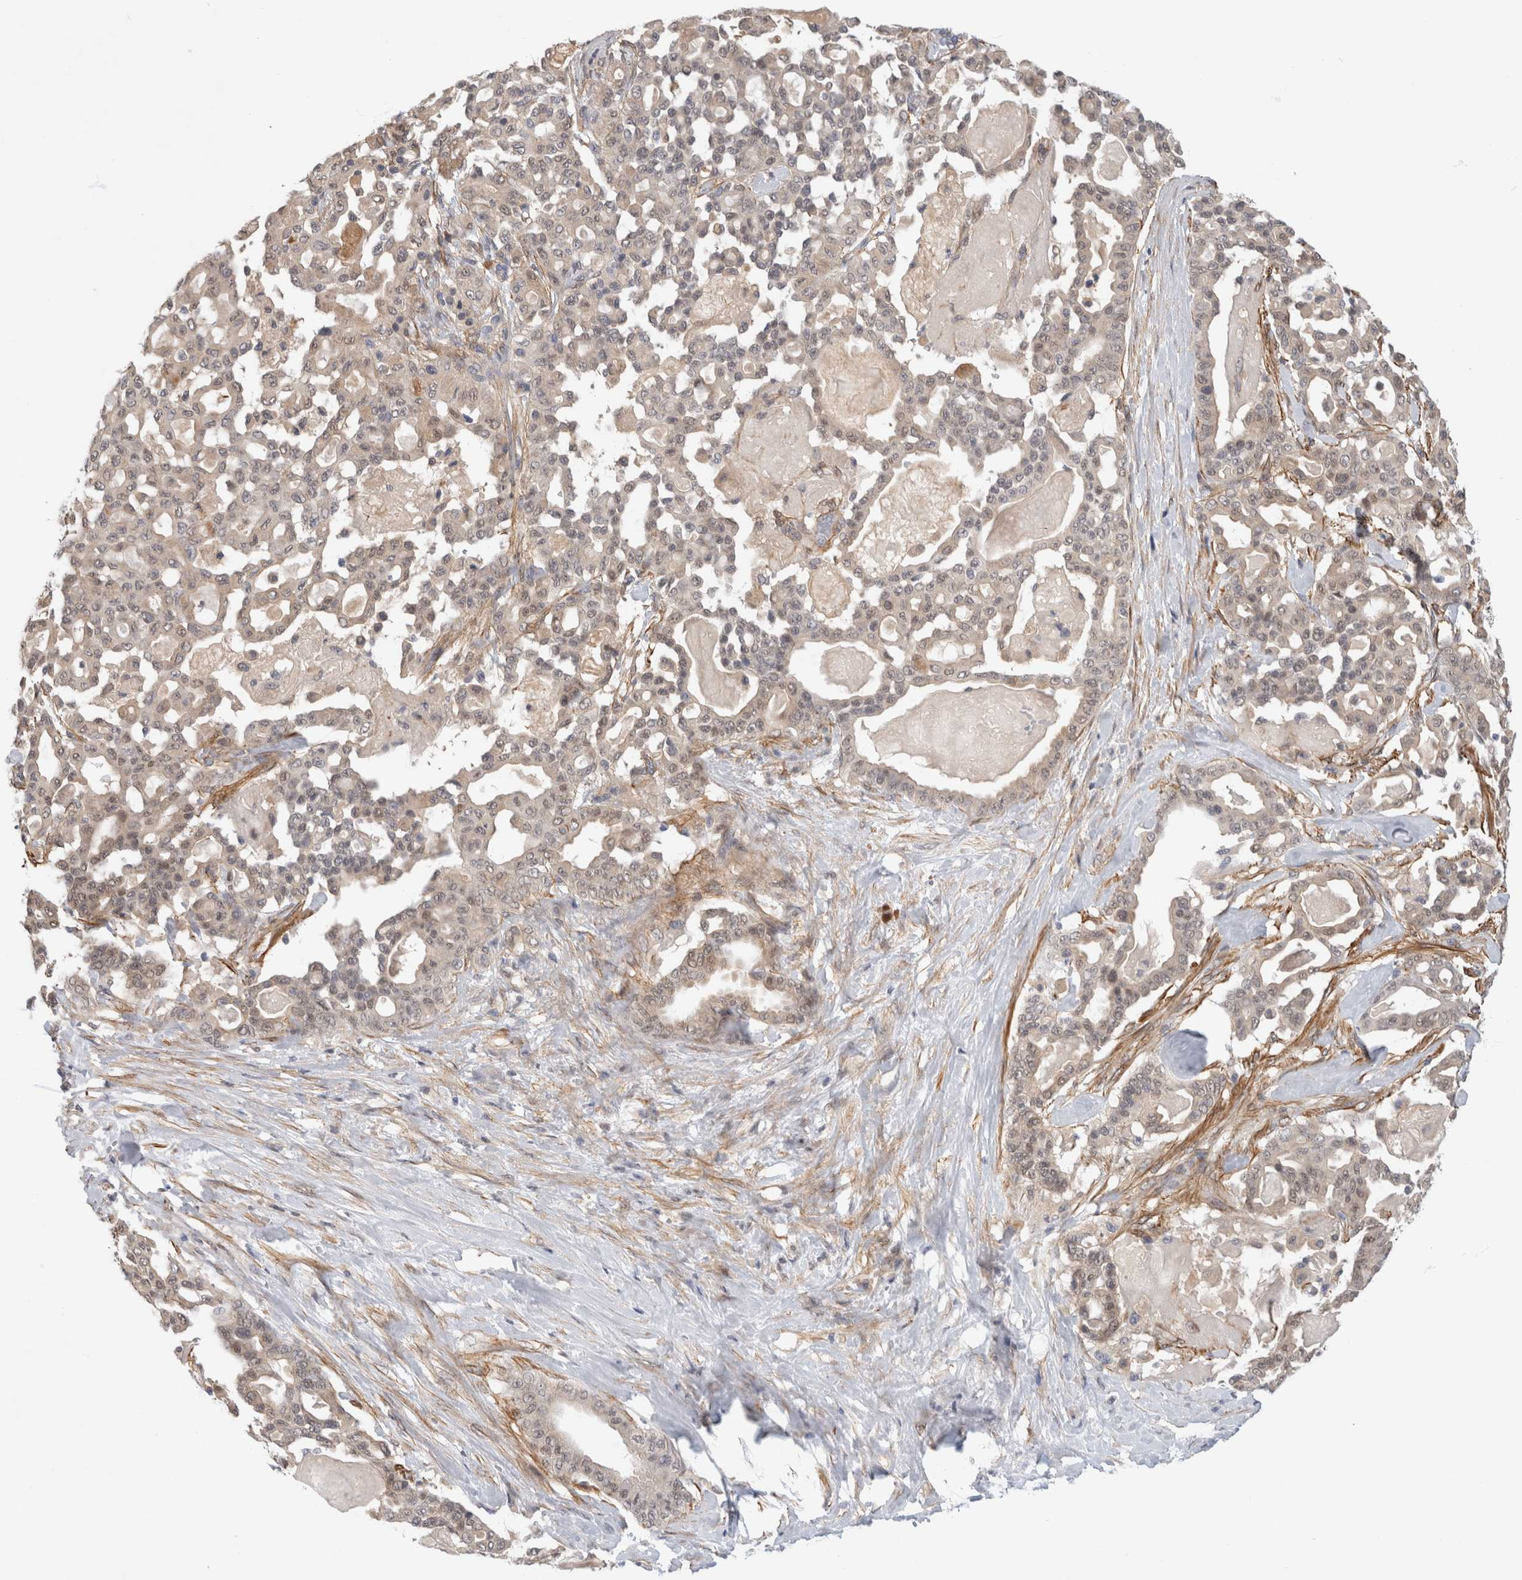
{"staining": {"intensity": "weak", "quantity": "25%-75%", "location": "cytoplasmic/membranous,nuclear"}, "tissue": "pancreatic cancer", "cell_type": "Tumor cells", "image_type": "cancer", "snomed": [{"axis": "morphology", "description": "Adenocarcinoma, NOS"}, {"axis": "topography", "description": "Pancreas"}], "caption": "High-magnification brightfield microscopy of pancreatic adenocarcinoma stained with DAB (brown) and counterstained with hematoxylin (blue). tumor cells exhibit weak cytoplasmic/membranous and nuclear expression is present in about25%-75% of cells. (IHC, brightfield microscopy, high magnification).", "gene": "PGM1", "patient": {"sex": "male", "age": 63}}